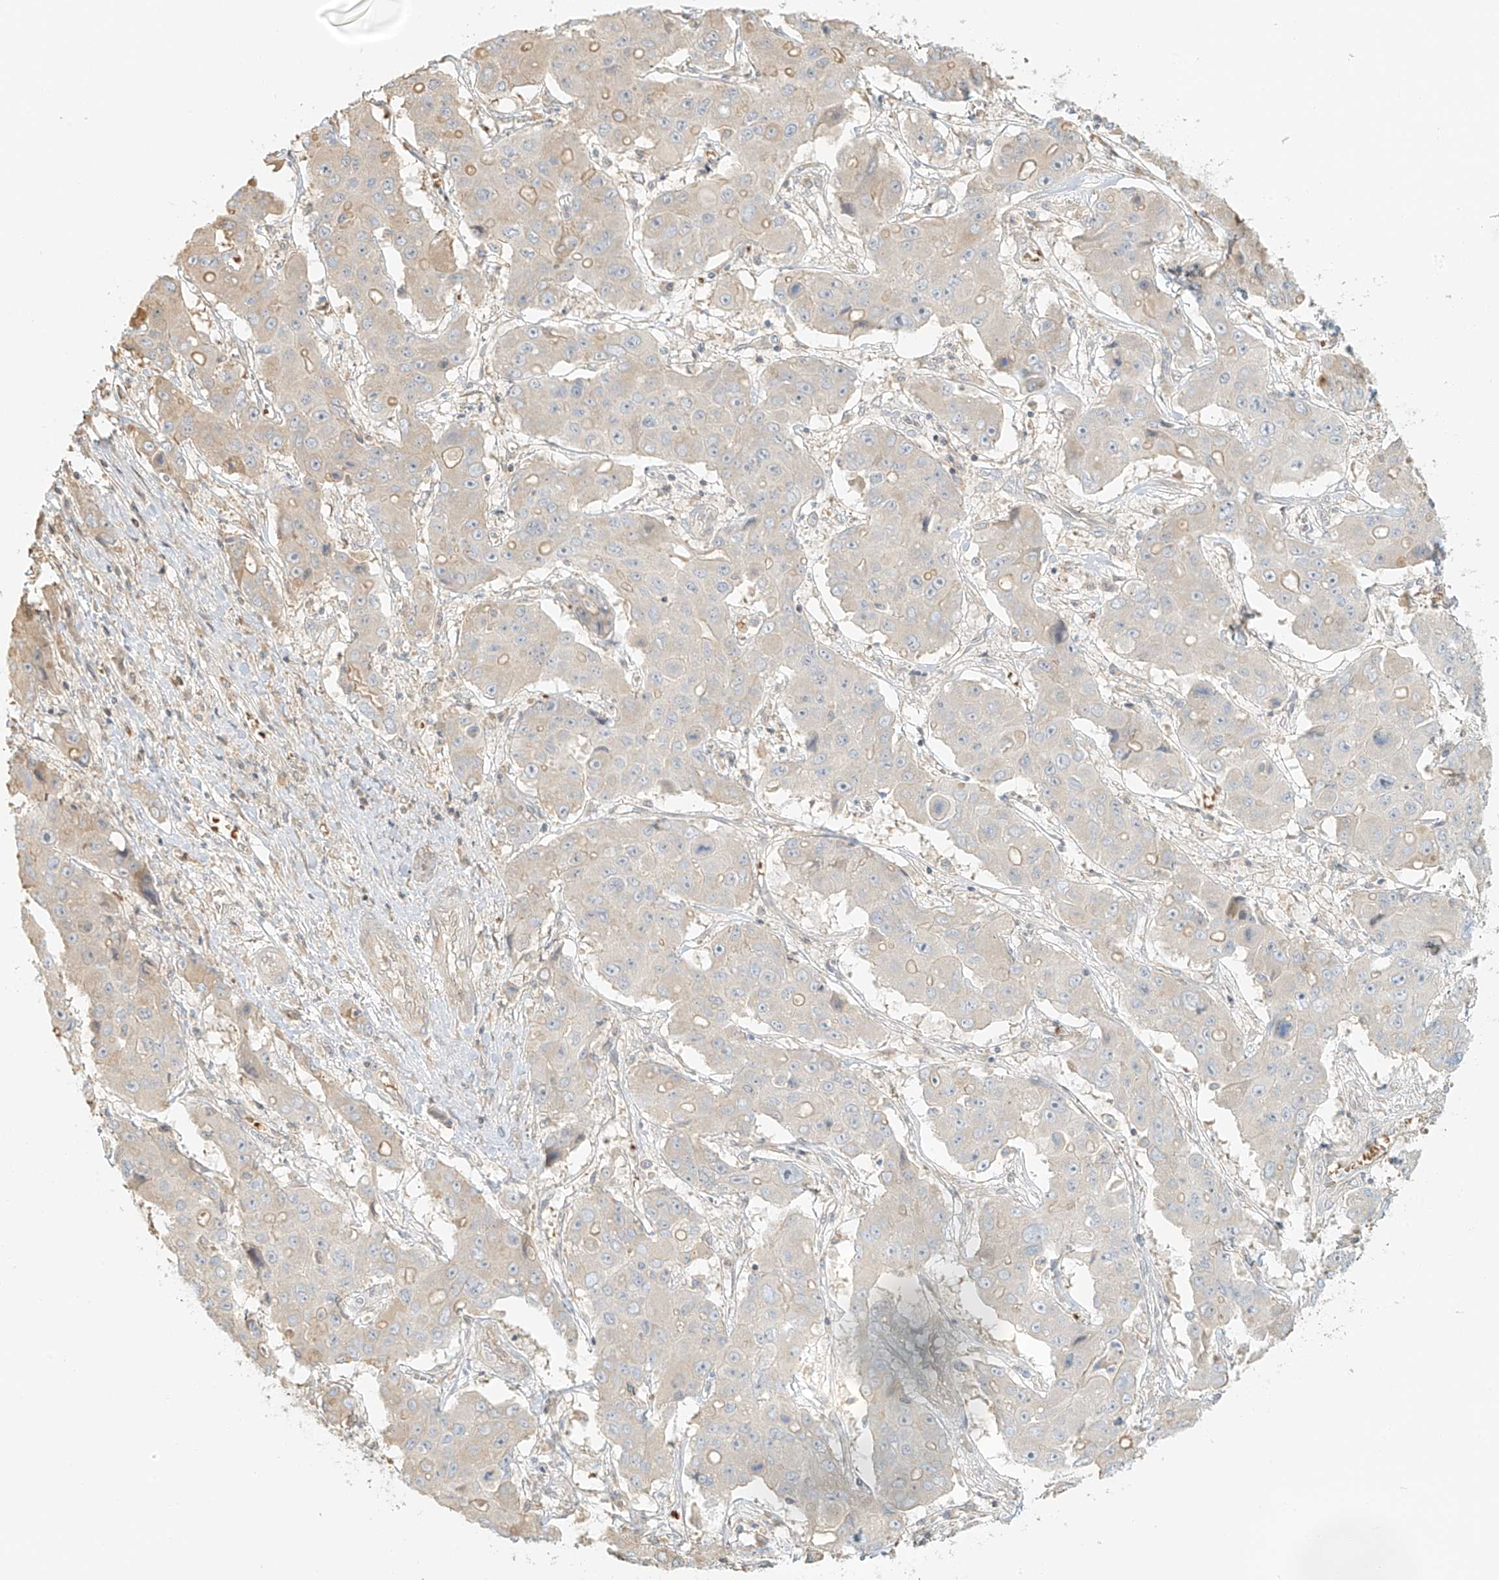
{"staining": {"intensity": "weak", "quantity": "<25%", "location": "cytoplasmic/membranous"}, "tissue": "liver cancer", "cell_type": "Tumor cells", "image_type": "cancer", "snomed": [{"axis": "morphology", "description": "Cholangiocarcinoma"}, {"axis": "topography", "description": "Liver"}], "caption": "Immunohistochemistry (IHC) micrograph of liver cancer (cholangiocarcinoma) stained for a protein (brown), which reveals no staining in tumor cells.", "gene": "UPK1B", "patient": {"sex": "male", "age": 67}}